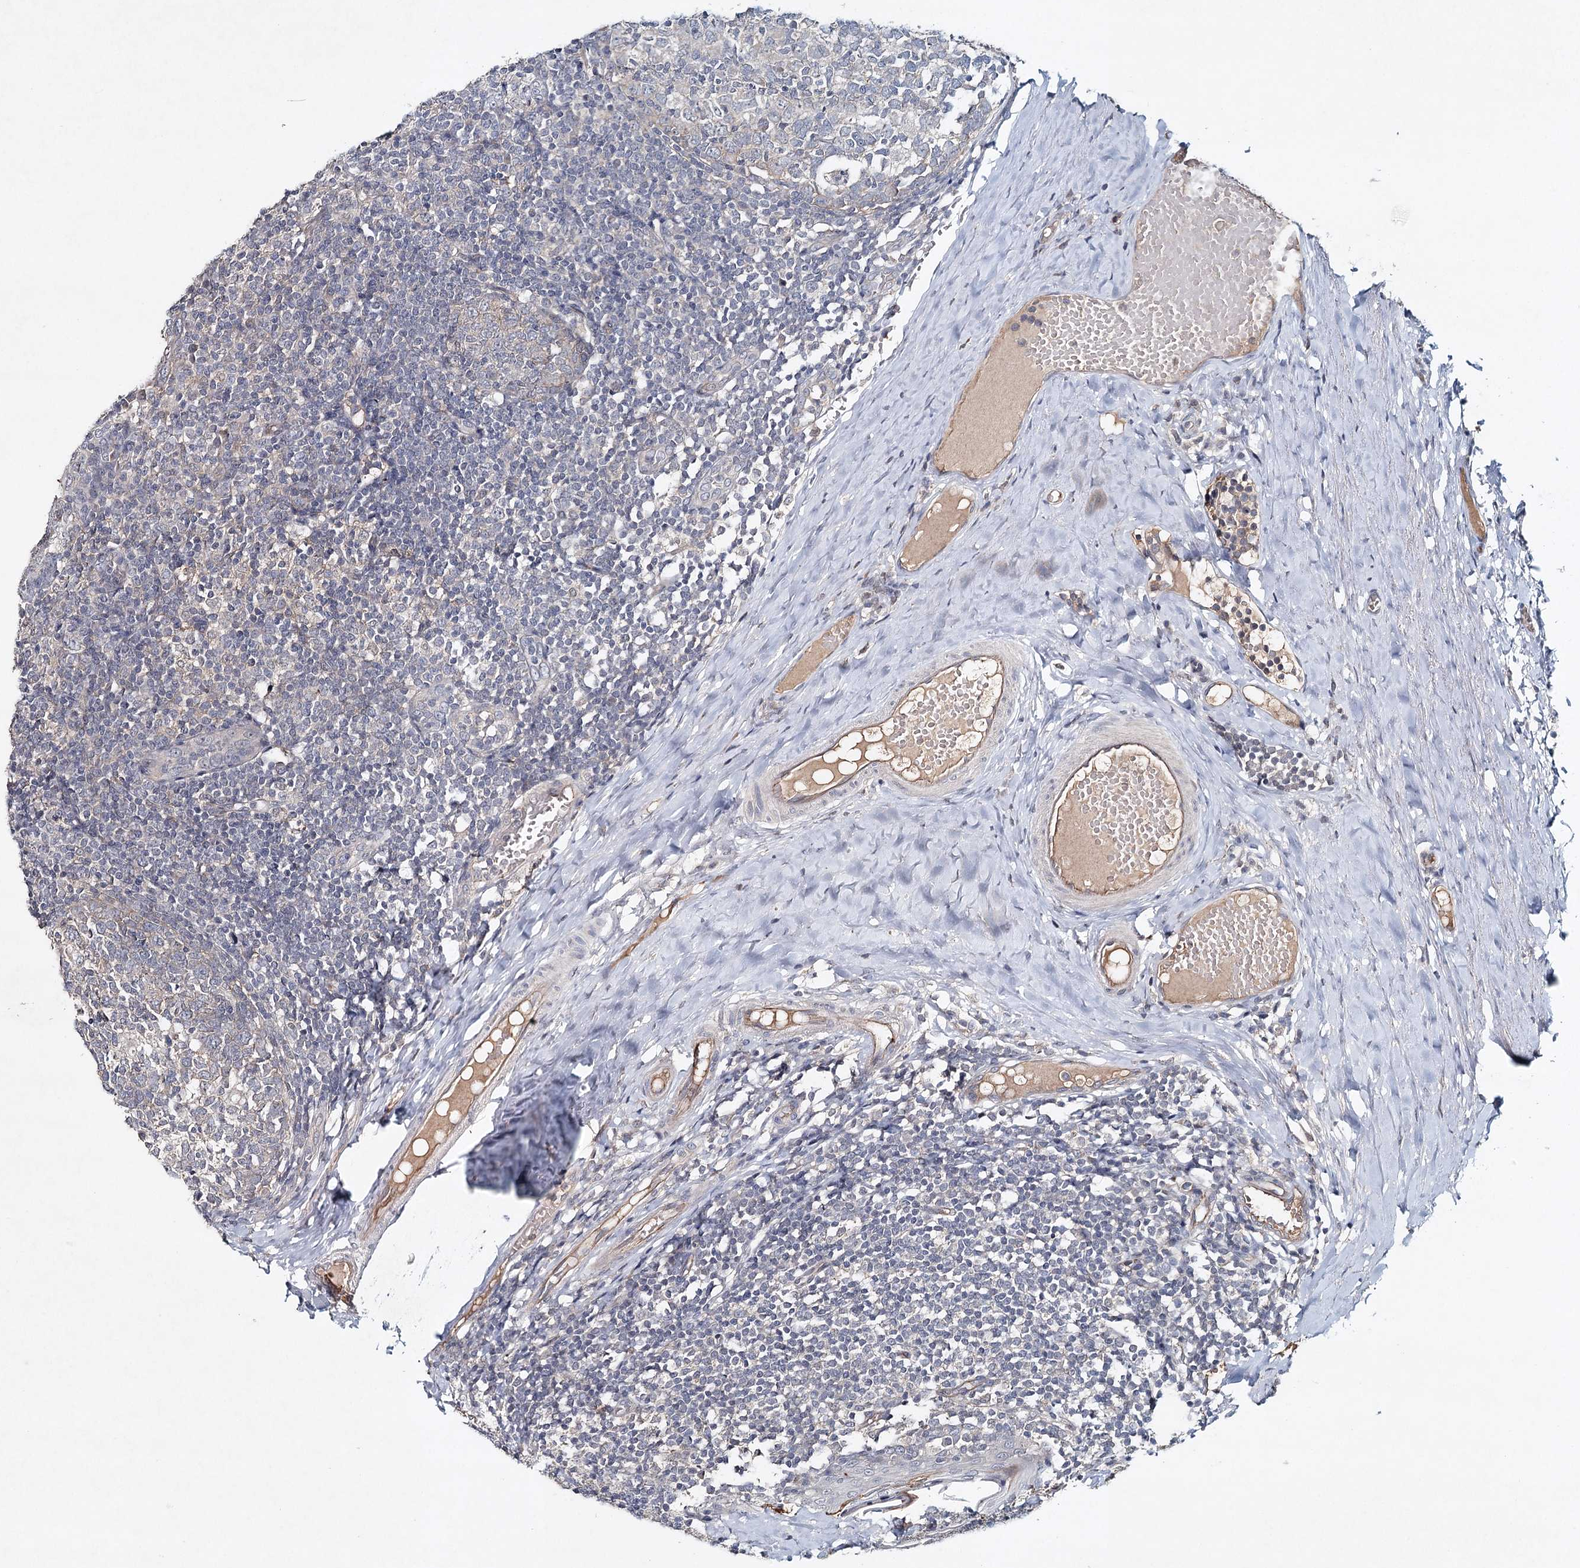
{"staining": {"intensity": "weak", "quantity": "<25%", "location": "cytoplasmic/membranous"}, "tissue": "tonsil", "cell_type": "Germinal center cells", "image_type": "normal", "snomed": [{"axis": "morphology", "description": "Normal tissue, NOS"}, {"axis": "topography", "description": "Tonsil"}], "caption": "Tonsil stained for a protein using immunohistochemistry exhibits no positivity germinal center cells.", "gene": "SYNPO", "patient": {"sex": "female", "age": 19}}